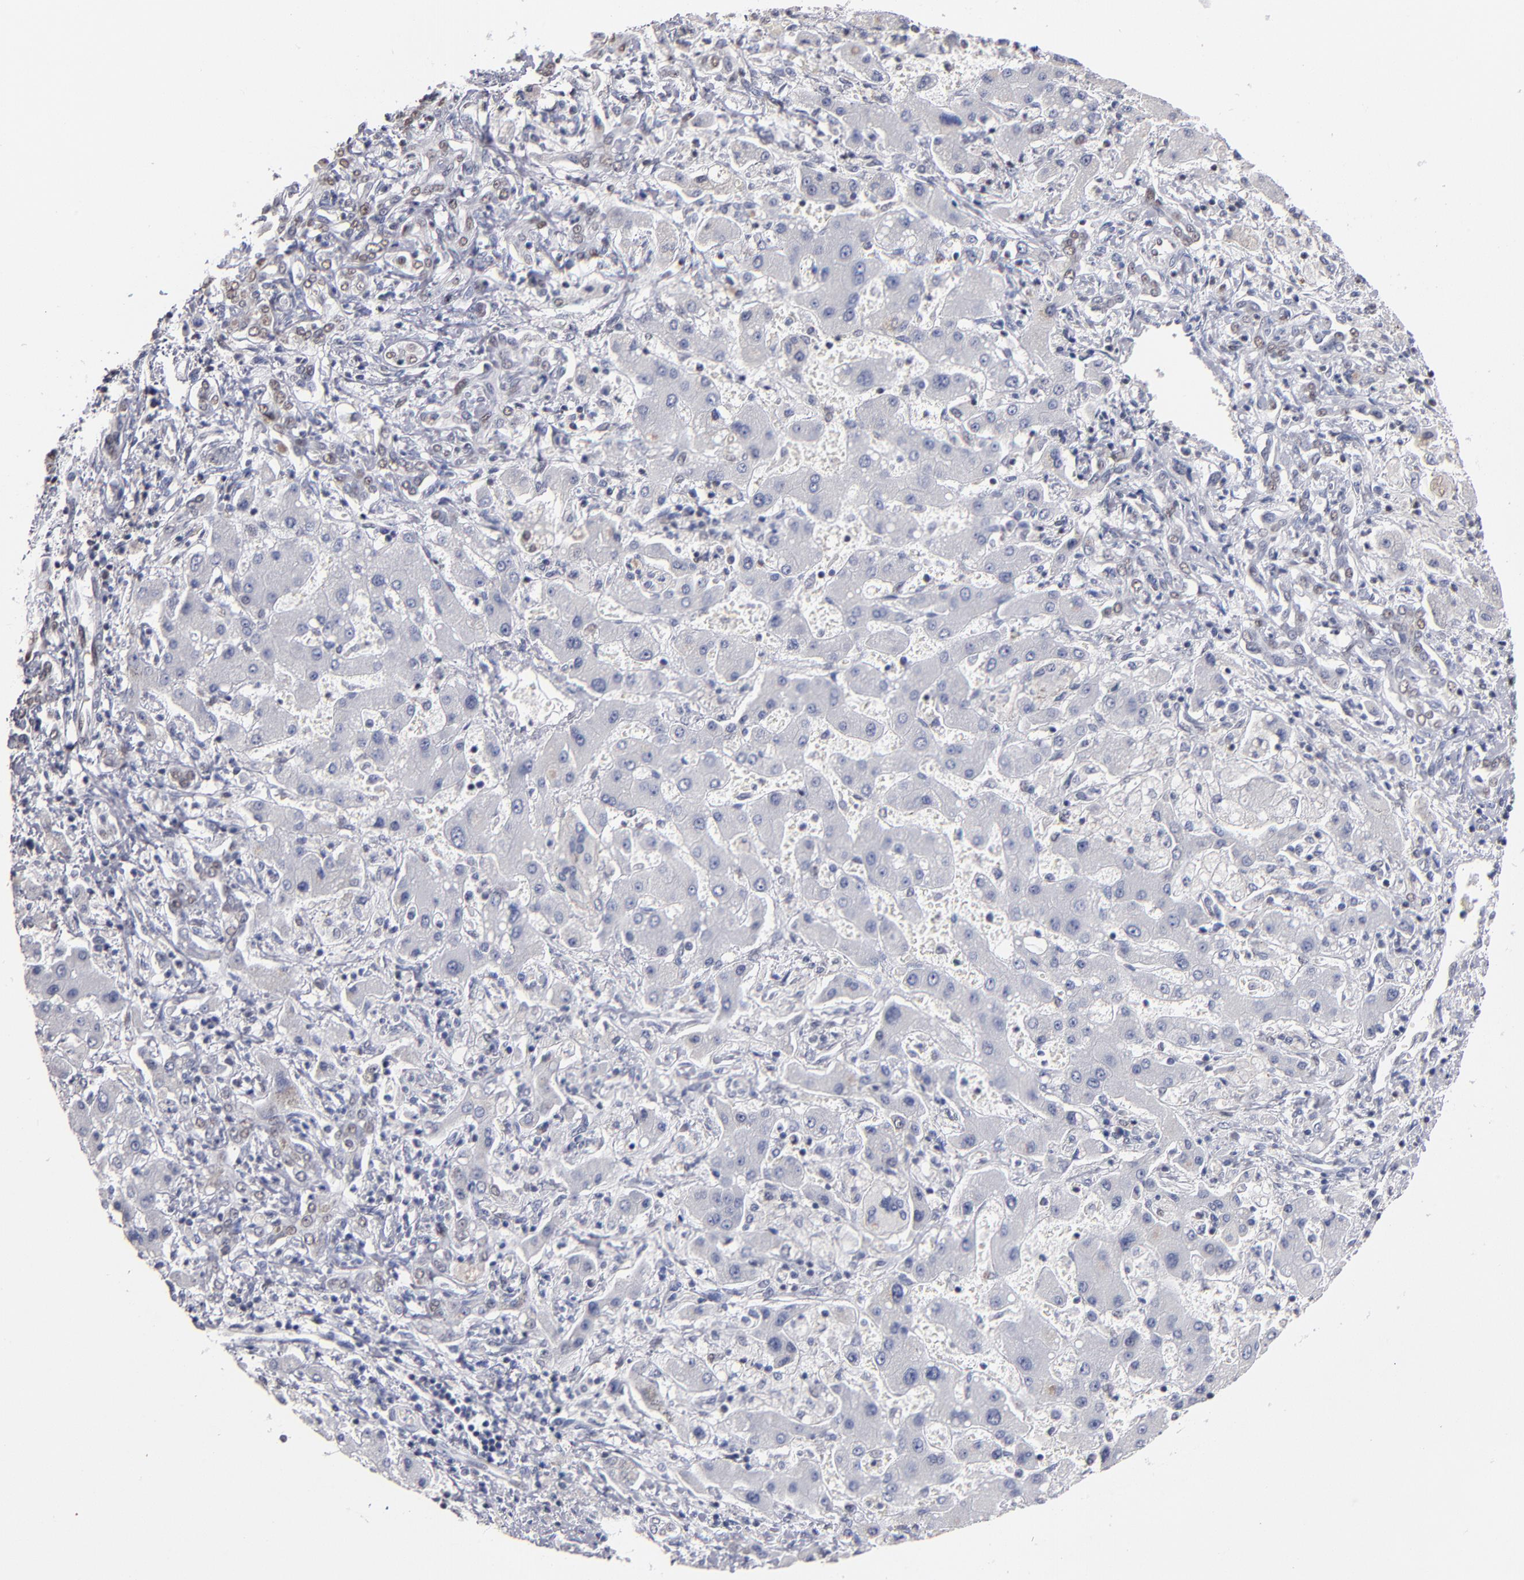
{"staining": {"intensity": "negative", "quantity": "none", "location": "none"}, "tissue": "liver cancer", "cell_type": "Tumor cells", "image_type": "cancer", "snomed": [{"axis": "morphology", "description": "Cholangiocarcinoma"}, {"axis": "topography", "description": "Liver"}], "caption": "DAB (3,3'-diaminobenzidine) immunohistochemical staining of human liver cholangiocarcinoma reveals no significant staining in tumor cells. The staining was performed using DAB to visualize the protein expression in brown, while the nuclei were stained in blue with hematoxylin (Magnification: 20x).", "gene": "MN1", "patient": {"sex": "male", "age": 50}}